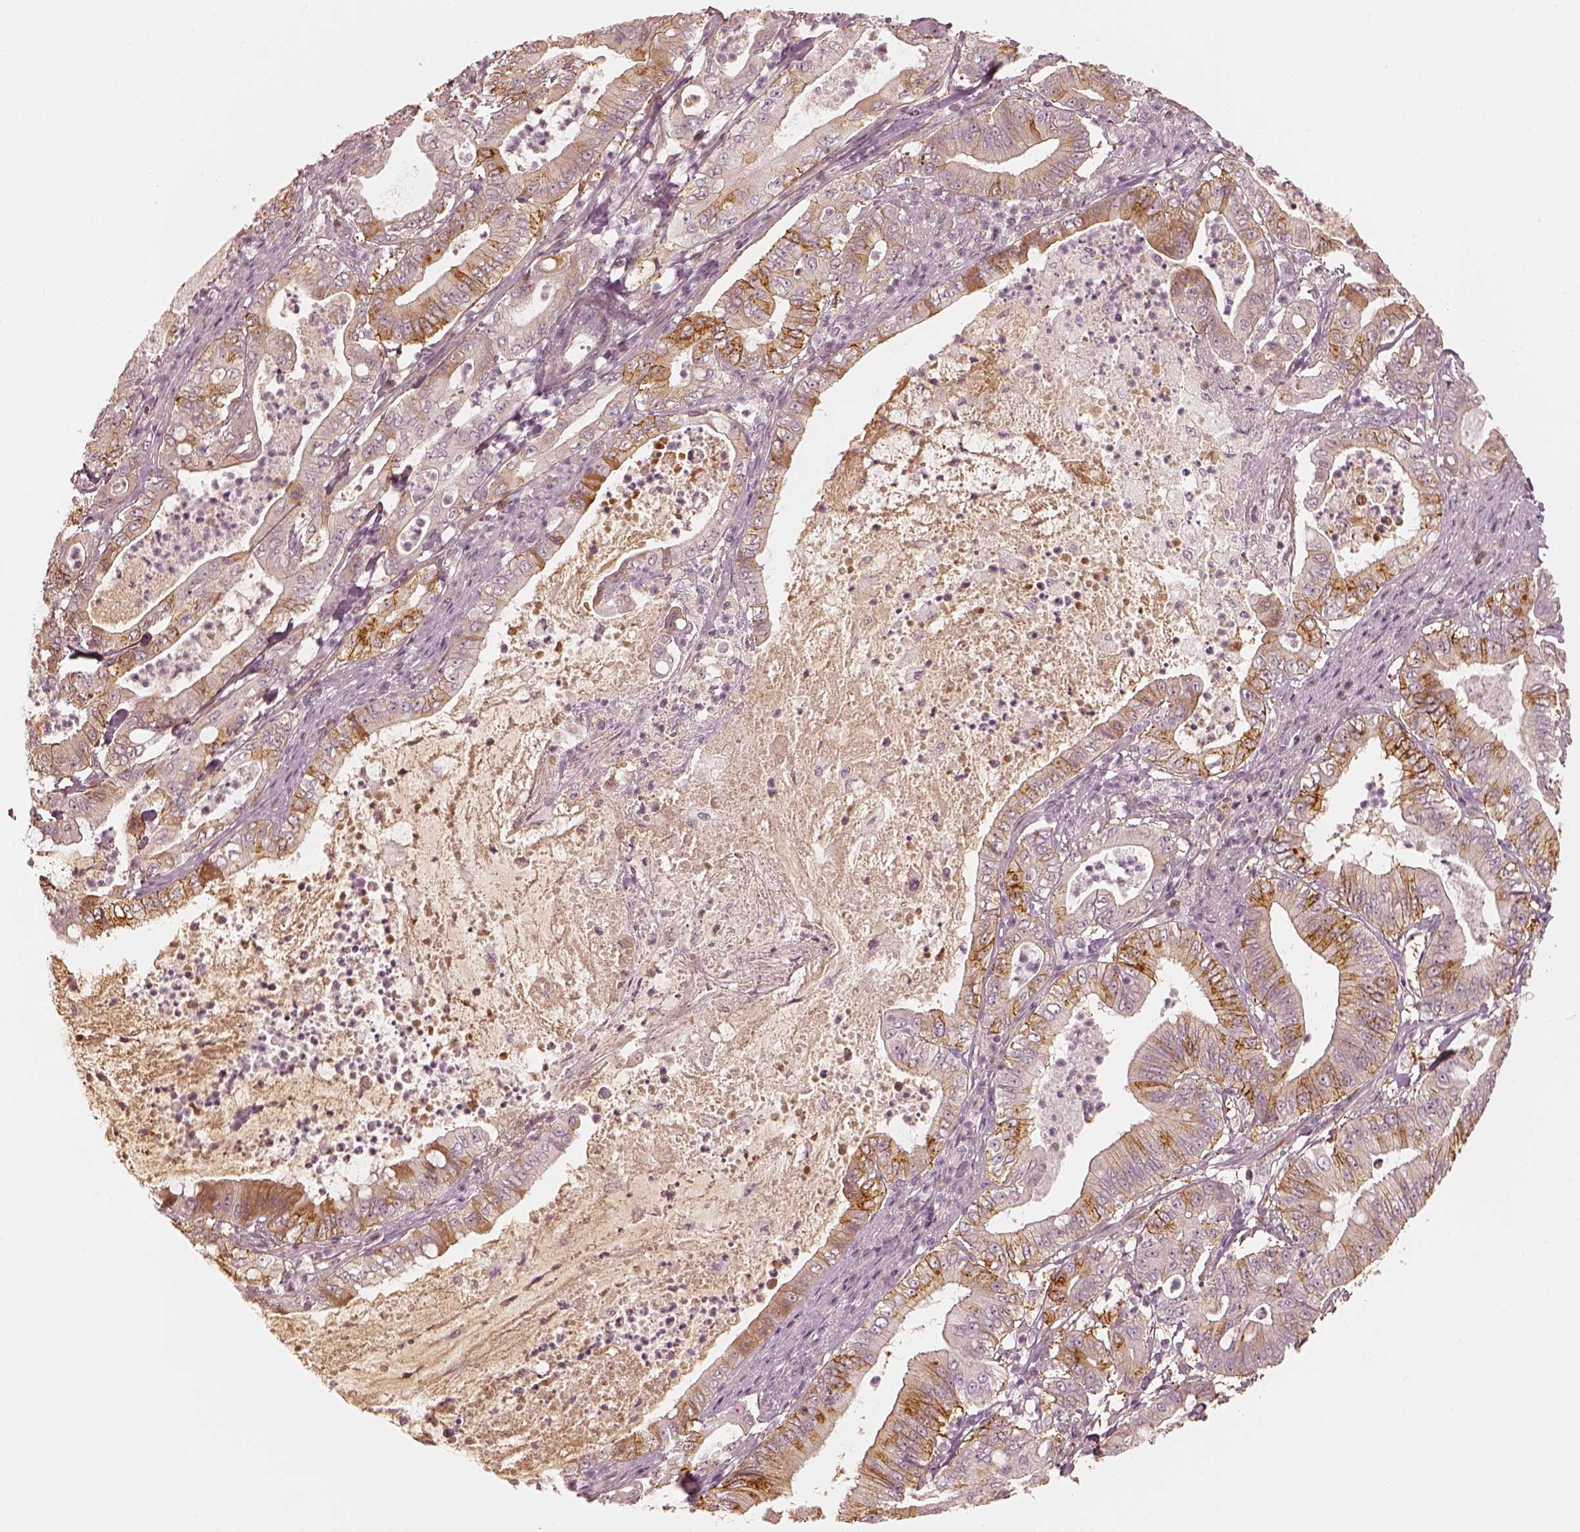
{"staining": {"intensity": "moderate", "quantity": "<25%", "location": "cytoplasmic/membranous"}, "tissue": "pancreatic cancer", "cell_type": "Tumor cells", "image_type": "cancer", "snomed": [{"axis": "morphology", "description": "Adenocarcinoma, NOS"}, {"axis": "topography", "description": "Pancreas"}], "caption": "A histopathology image of human pancreatic cancer stained for a protein reveals moderate cytoplasmic/membranous brown staining in tumor cells.", "gene": "GORASP2", "patient": {"sex": "male", "age": 71}}